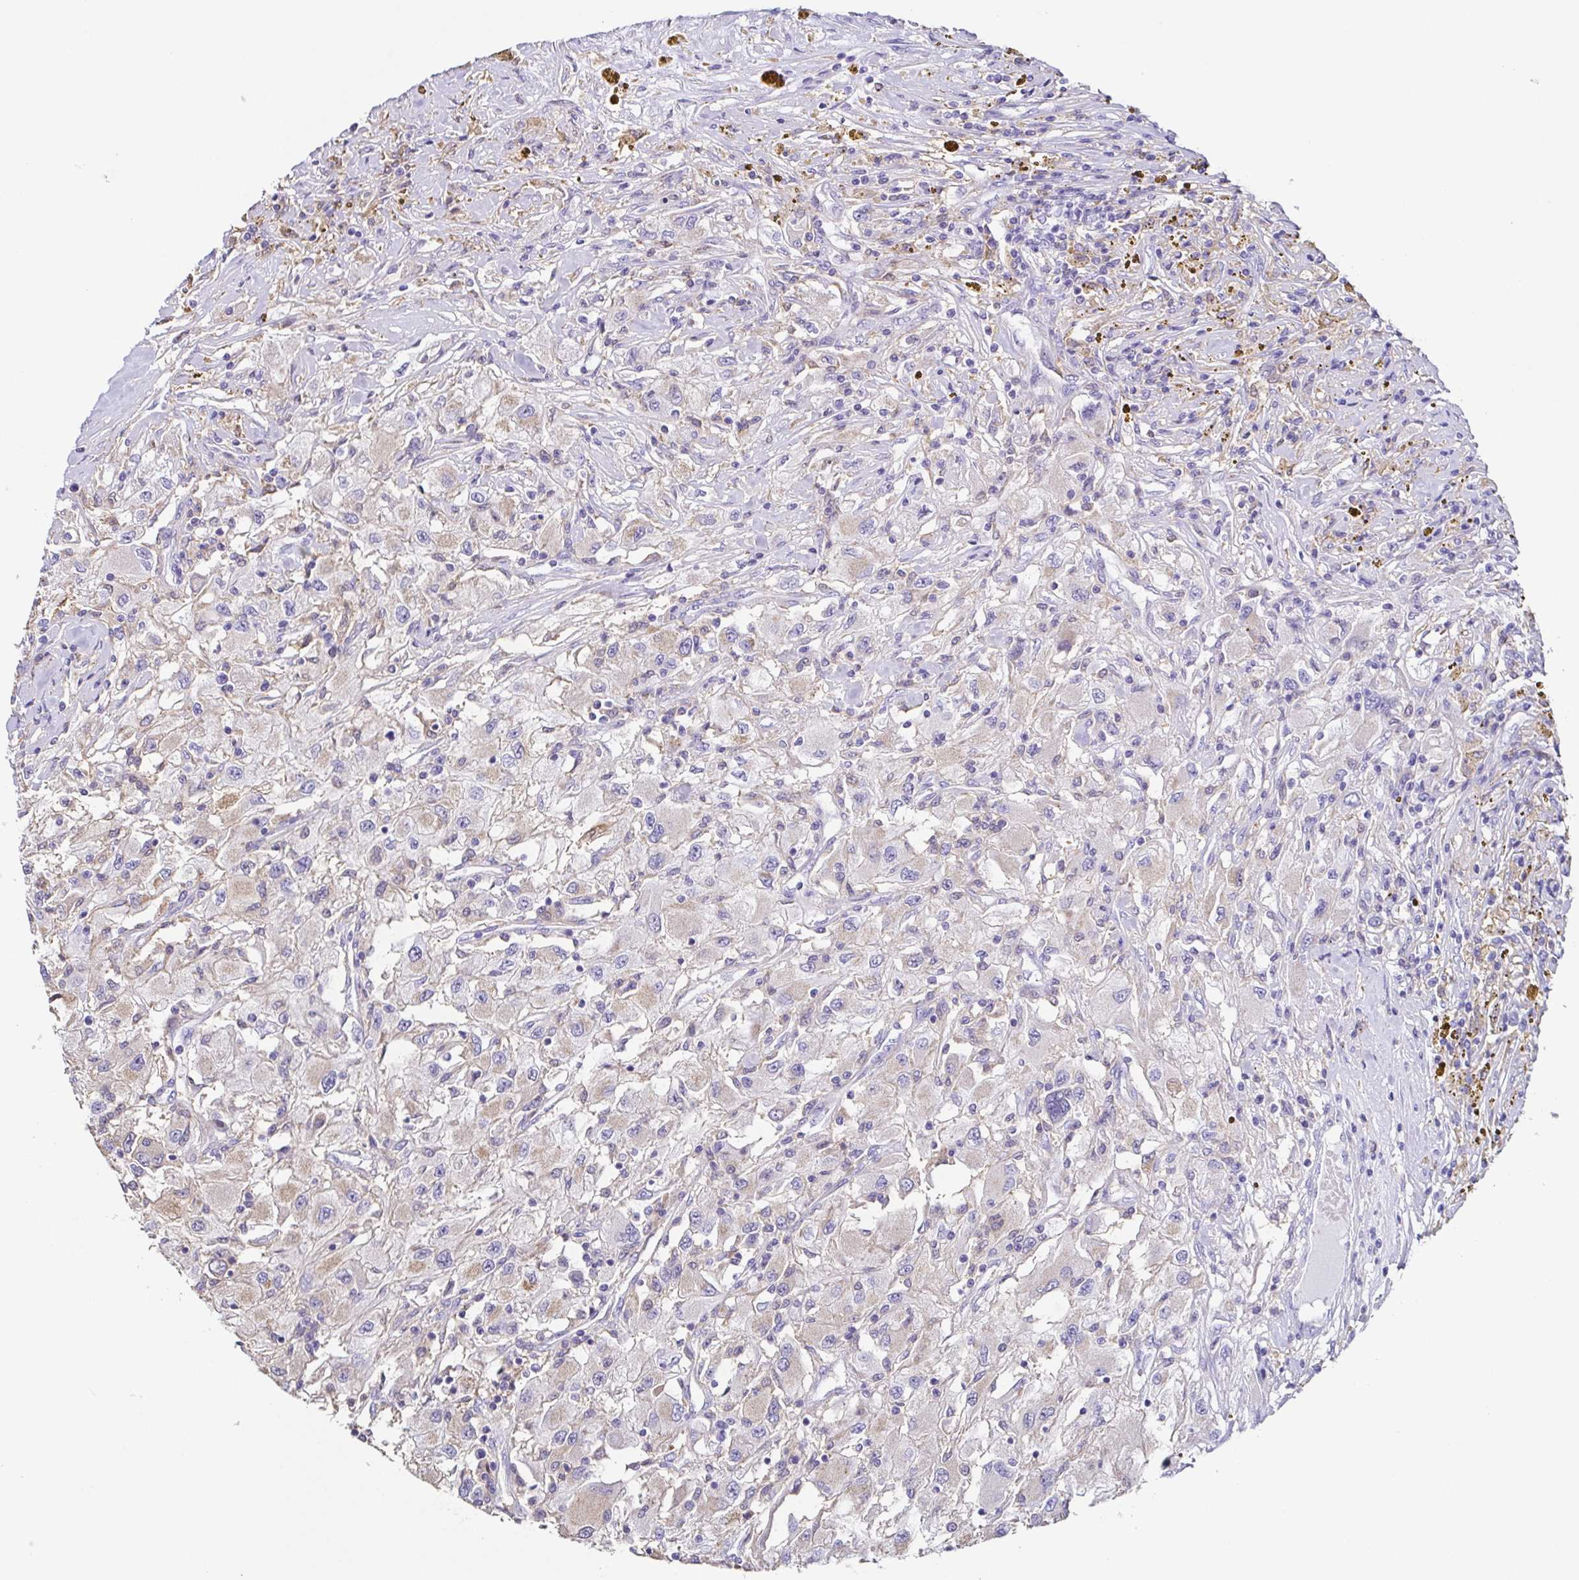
{"staining": {"intensity": "weak", "quantity": "<25%", "location": "cytoplasmic/membranous"}, "tissue": "renal cancer", "cell_type": "Tumor cells", "image_type": "cancer", "snomed": [{"axis": "morphology", "description": "Adenocarcinoma, NOS"}, {"axis": "topography", "description": "Kidney"}], "caption": "High power microscopy photomicrograph of an immunohistochemistry (IHC) photomicrograph of renal cancer (adenocarcinoma), revealing no significant expression in tumor cells.", "gene": "ANXA10", "patient": {"sex": "female", "age": 67}}